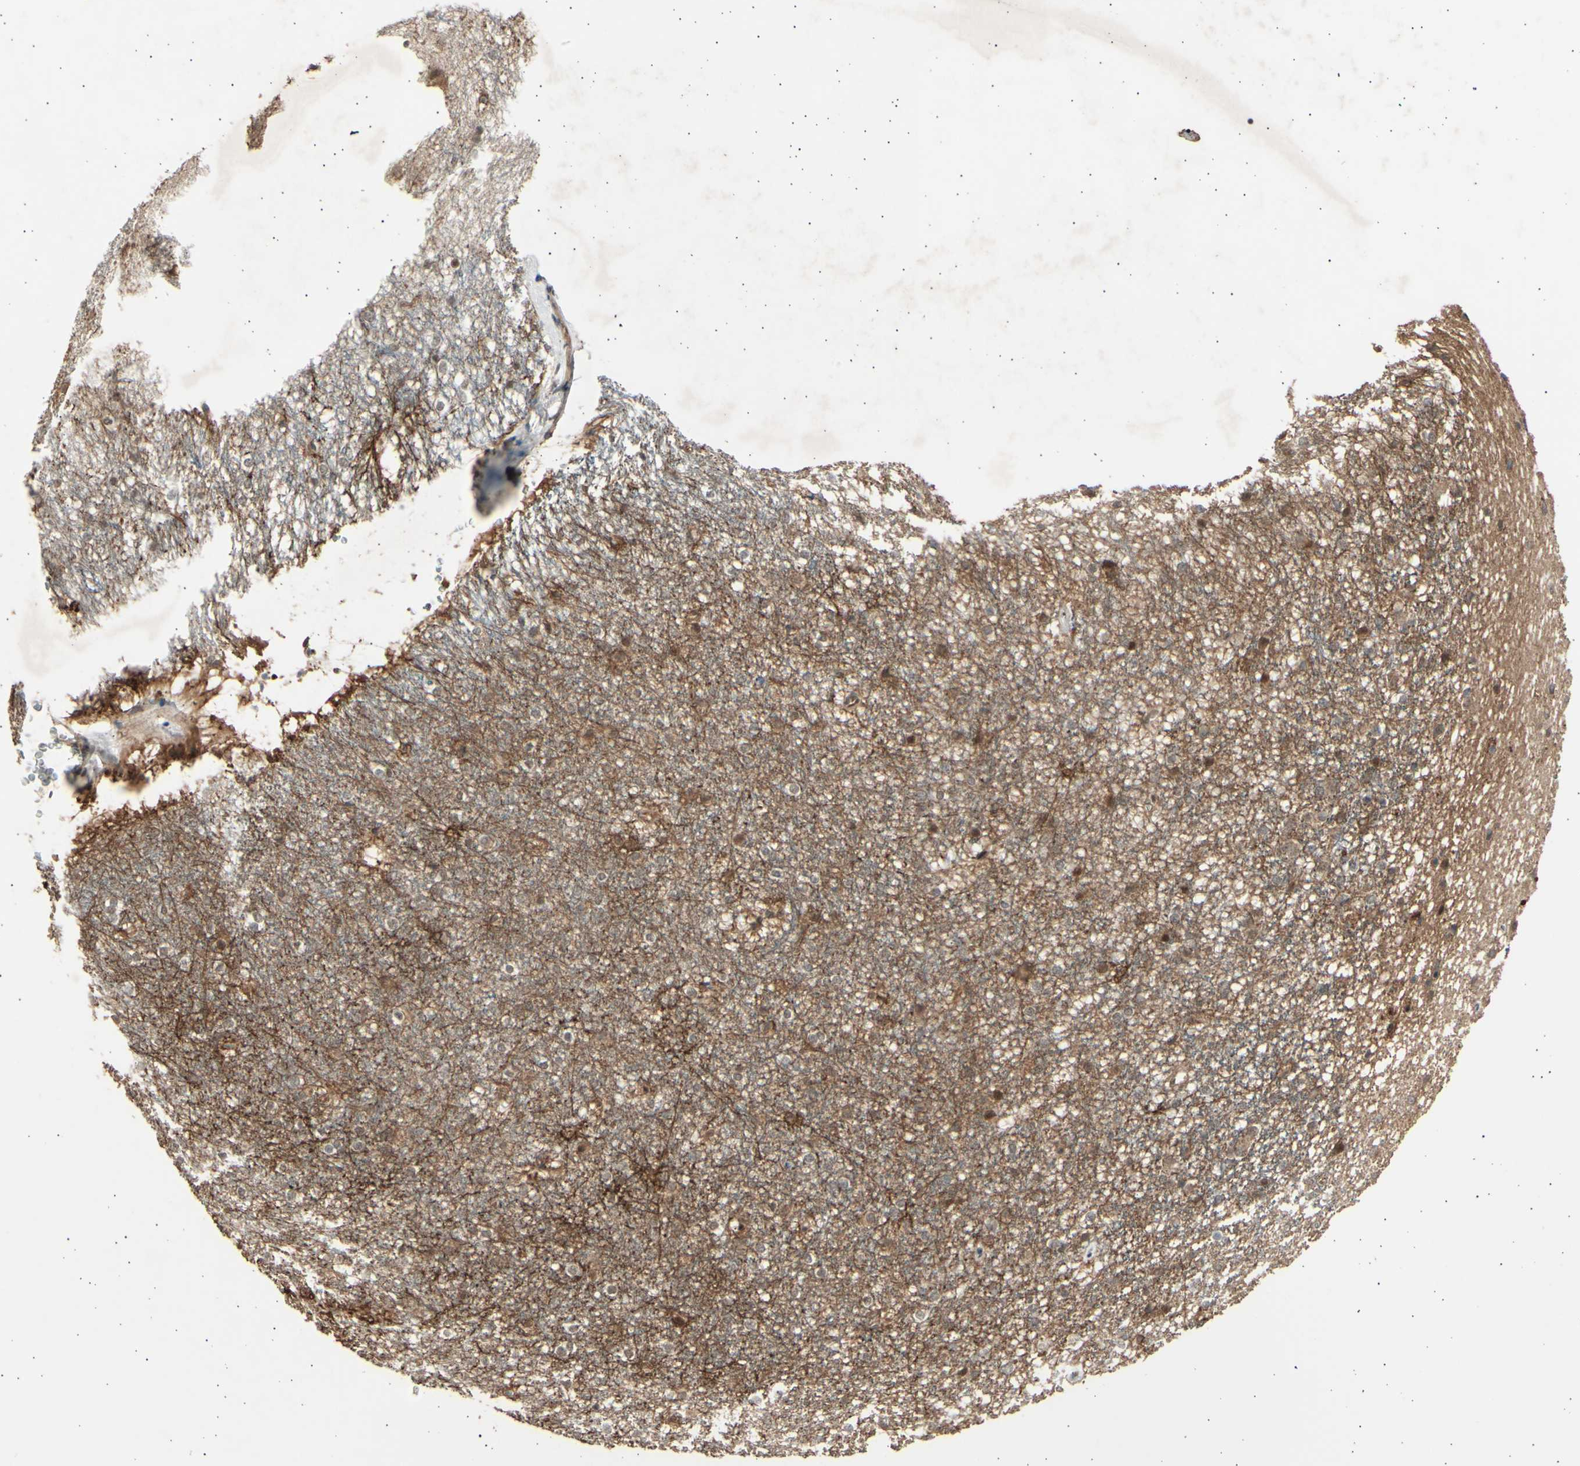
{"staining": {"intensity": "weak", "quantity": "25%-75%", "location": "cytoplasmic/membranous"}, "tissue": "caudate", "cell_type": "Glial cells", "image_type": "normal", "snomed": [{"axis": "morphology", "description": "Normal tissue, NOS"}, {"axis": "topography", "description": "Lateral ventricle wall"}], "caption": "A photomicrograph showing weak cytoplasmic/membranous positivity in about 25%-75% of glial cells in benign caudate, as visualized by brown immunohistochemical staining.", "gene": "PSMD5", "patient": {"sex": "female", "age": 19}}